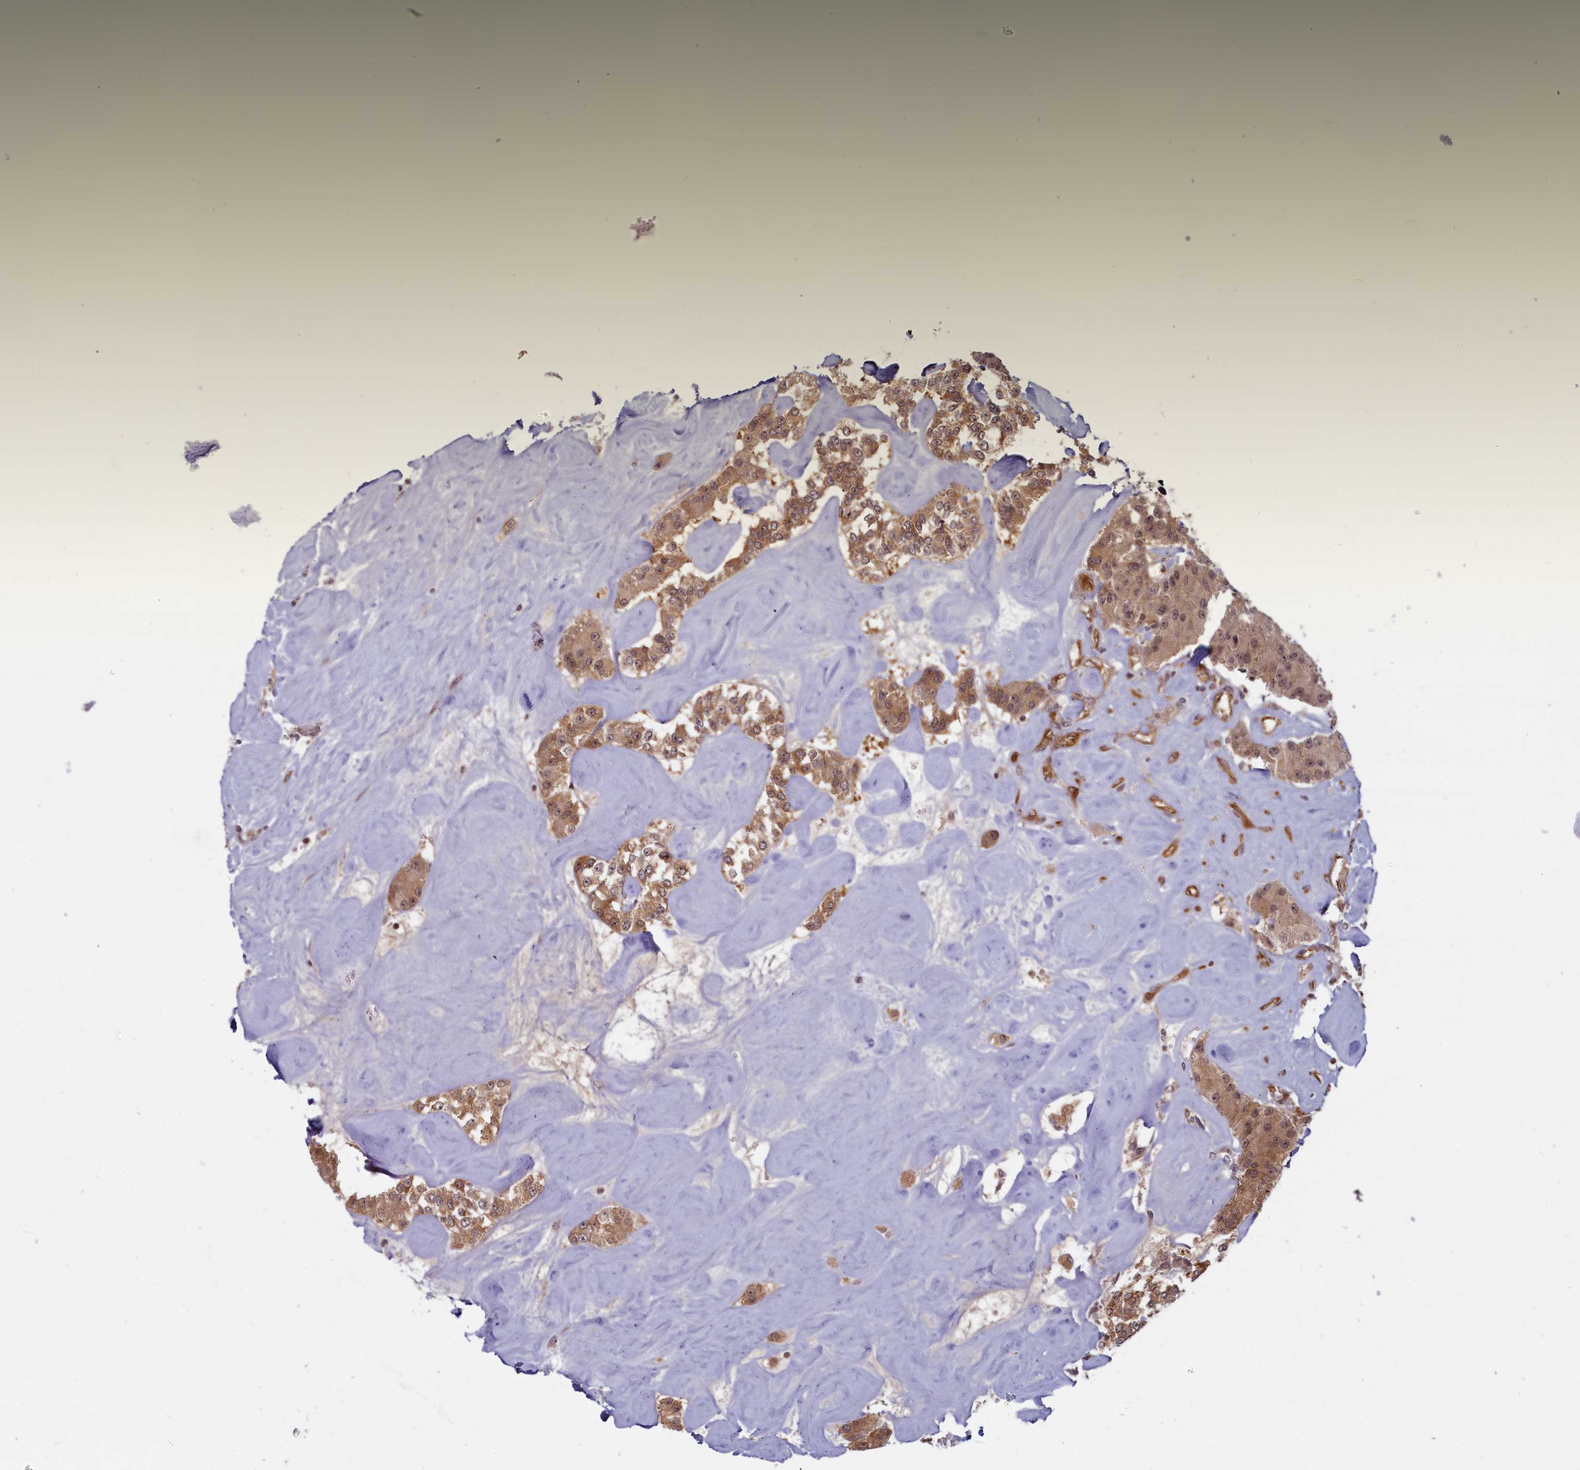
{"staining": {"intensity": "moderate", "quantity": ">75%", "location": "cytoplasmic/membranous,nuclear"}, "tissue": "carcinoid", "cell_type": "Tumor cells", "image_type": "cancer", "snomed": [{"axis": "morphology", "description": "Carcinoid, malignant, NOS"}, {"axis": "topography", "description": "Pancreas"}], "caption": "Malignant carcinoid stained for a protein shows moderate cytoplasmic/membranous and nuclear positivity in tumor cells.", "gene": "SNRK", "patient": {"sex": "male", "age": 41}}